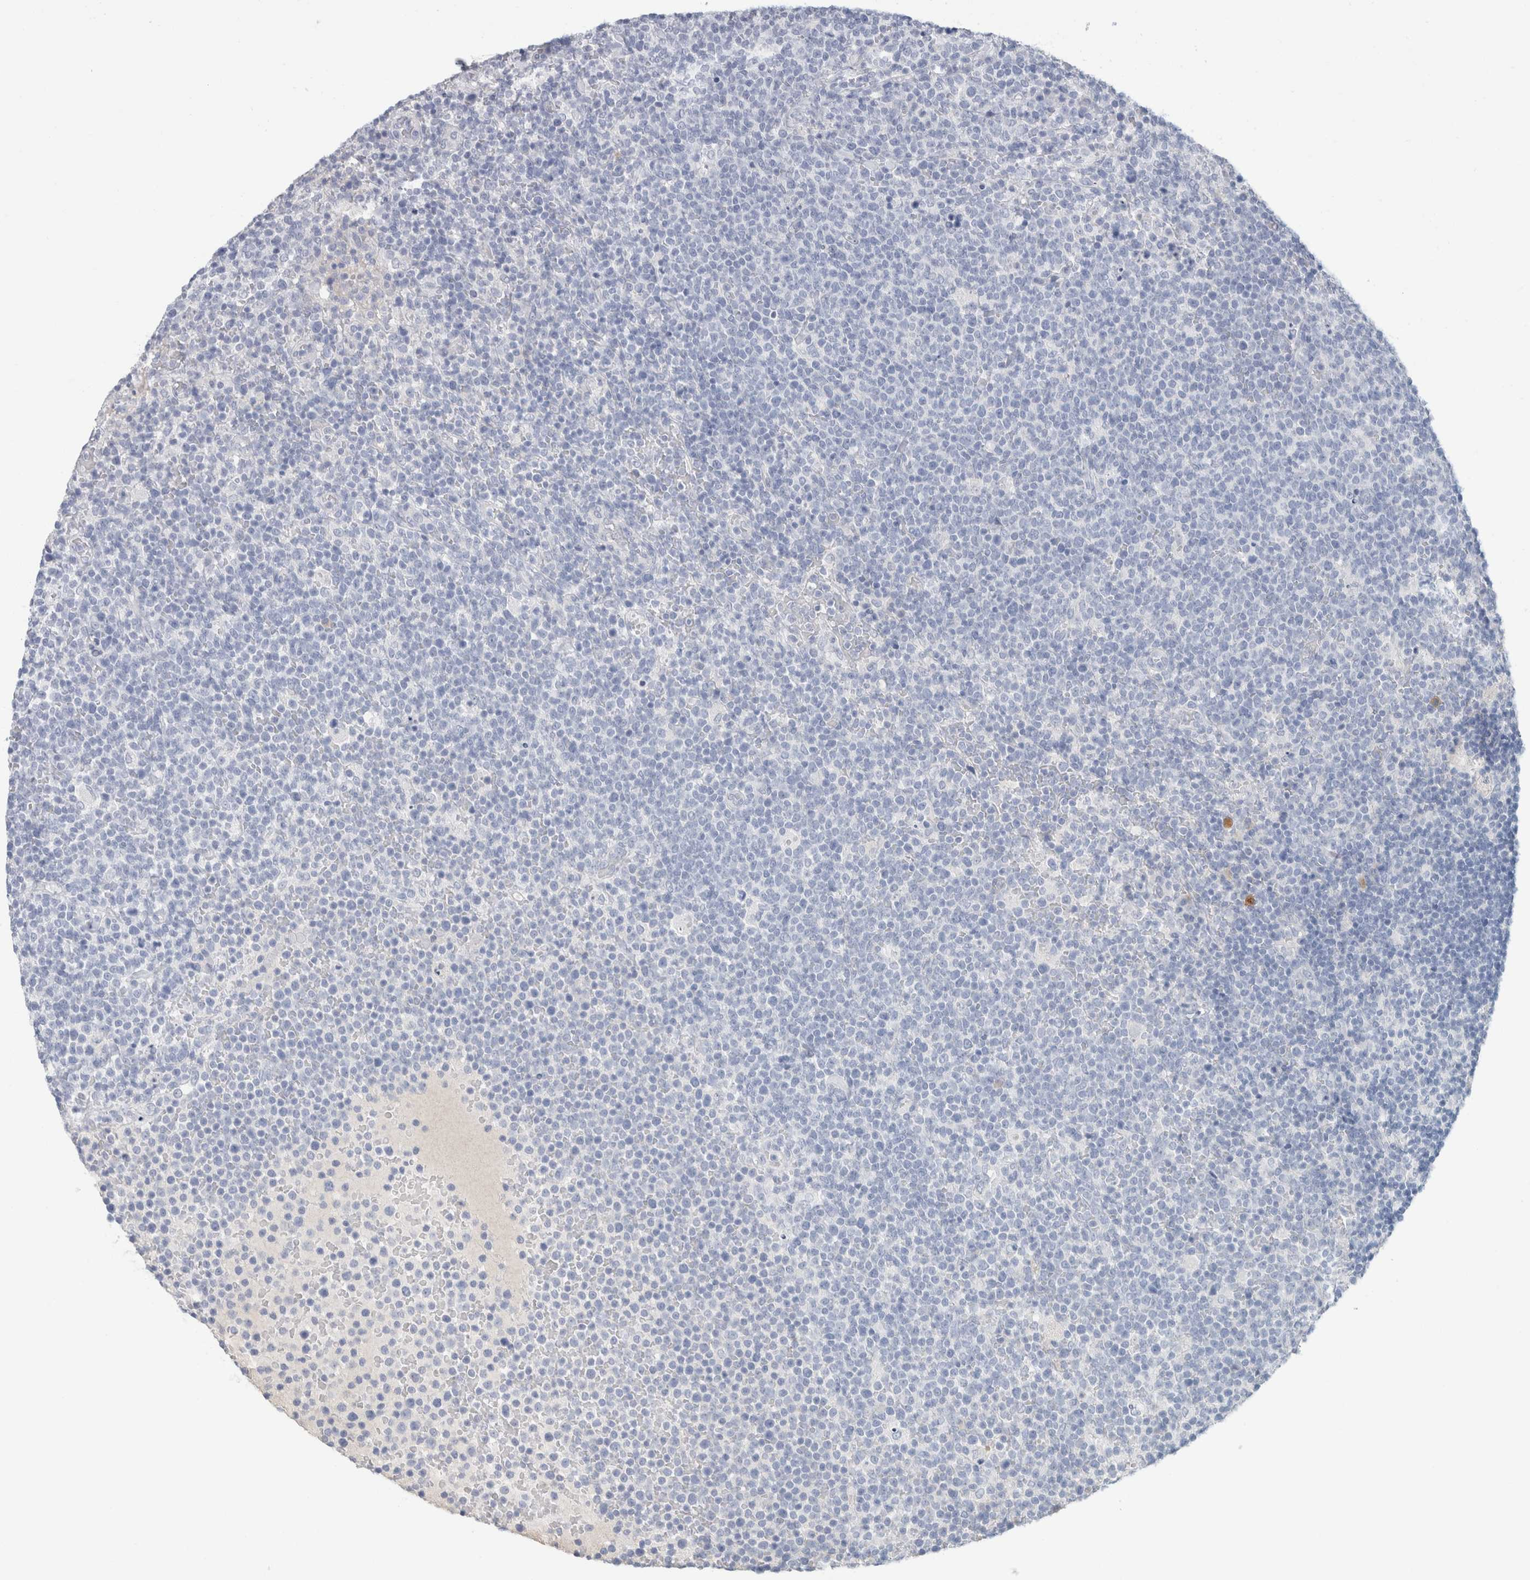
{"staining": {"intensity": "negative", "quantity": "none", "location": "none"}, "tissue": "lymphoma", "cell_type": "Tumor cells", "image_type": "cancer", "snomed": [{"axis": "morphology", "description": "Malignant lymphoma, non-Hodgkin's type, High grade"}, {"axis": "topography", "description": "Lymph node"}], "caption": "There is no significant staining in tumor cells of lymphoma.", "gene": "IL6", "patient": {"sex": "male", "age": 61}}